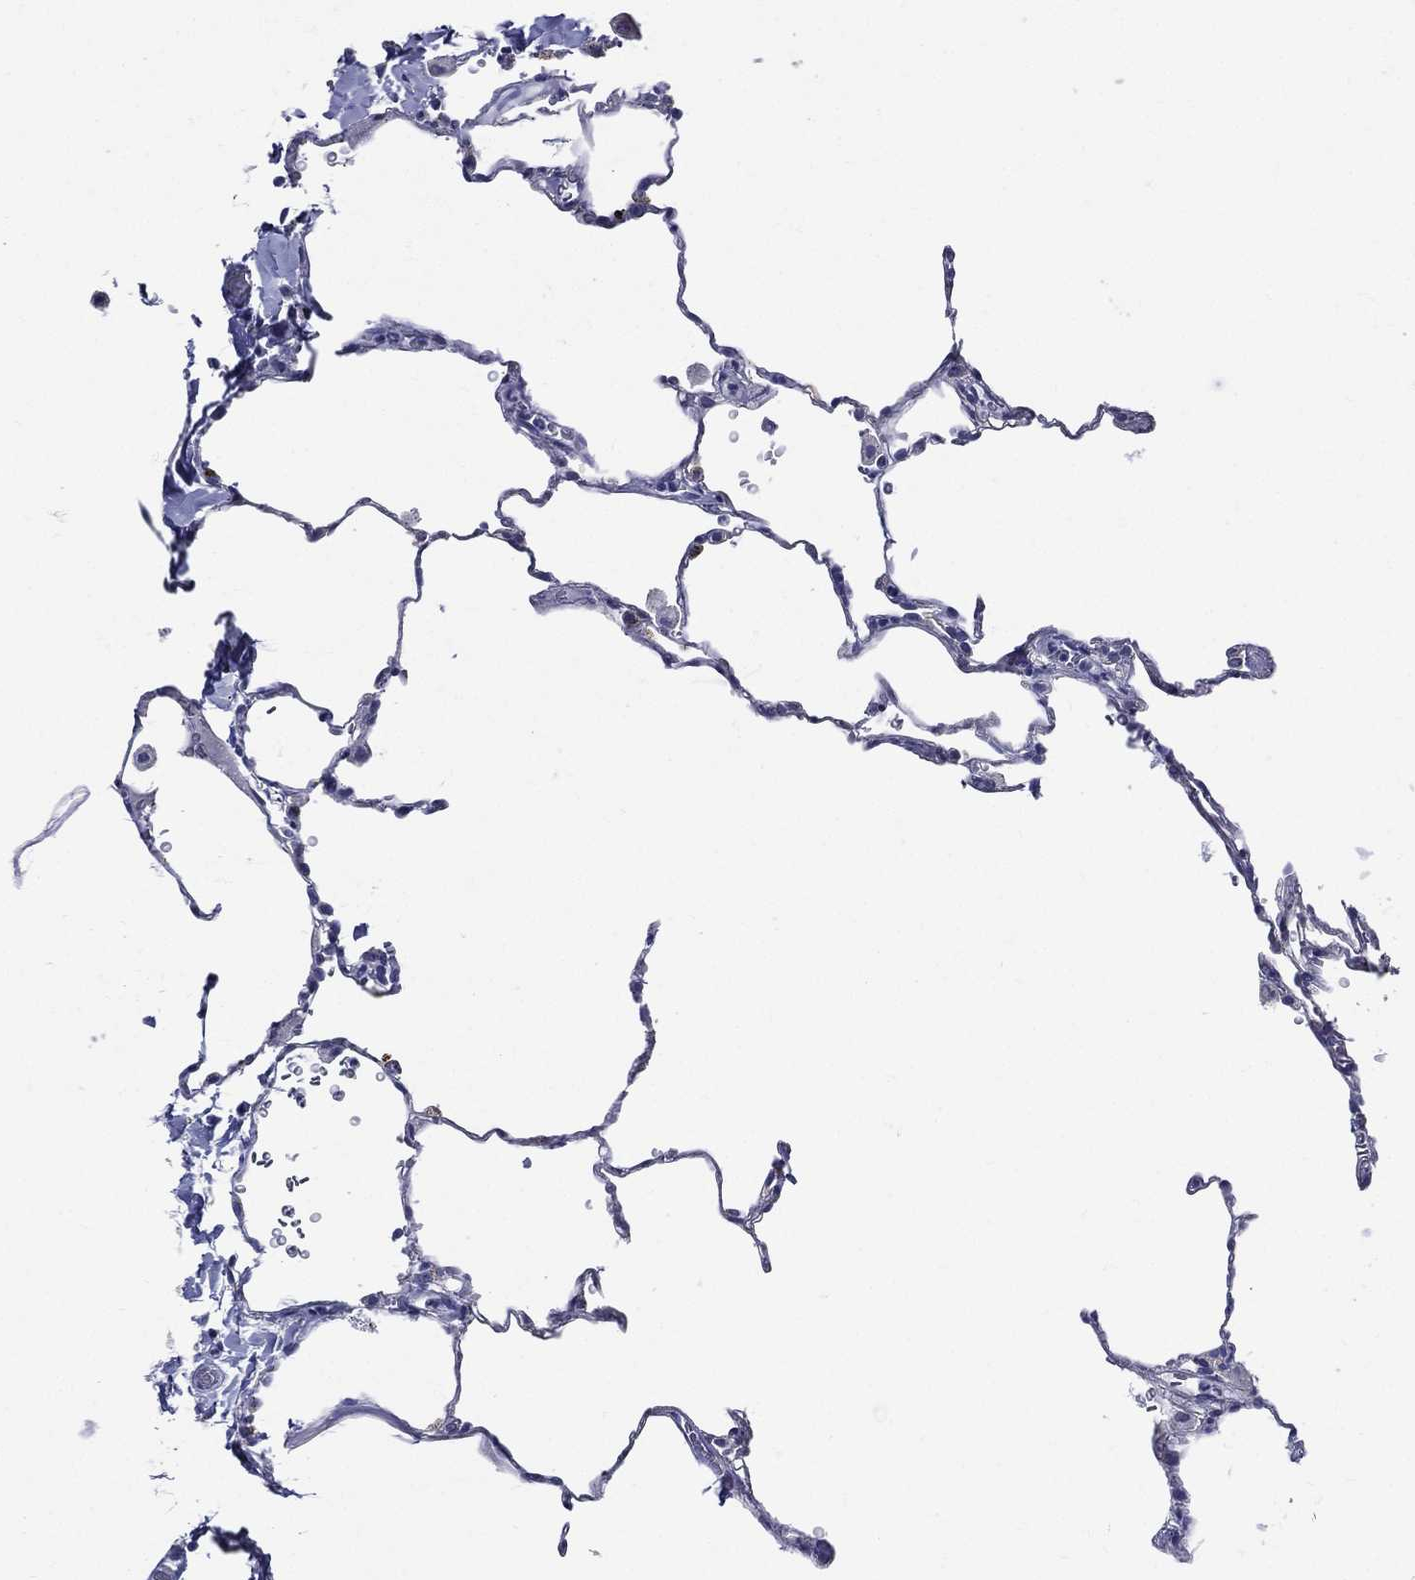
{"staining": {"intensity": "negative", "quantity": "none", "location": "none"}, "tissue": "lung", "cell_type": "Alveolar cells", "image_type": "normal", "snomed": [{"axis": "morphology", "description": "Normal tissue, NOS"}, {"axis": "morphology", "description": "Adenocarcinoma, metastatic, NOS"}, {"axis": "topography", "description": "Lung"}], "caption": "Immunohistochemical staining of unremarkable human lung demonstrates no significant positivity in alveolar cells.", "gene": "DPYS", "patient": {"sex": "male", "age": 45}}